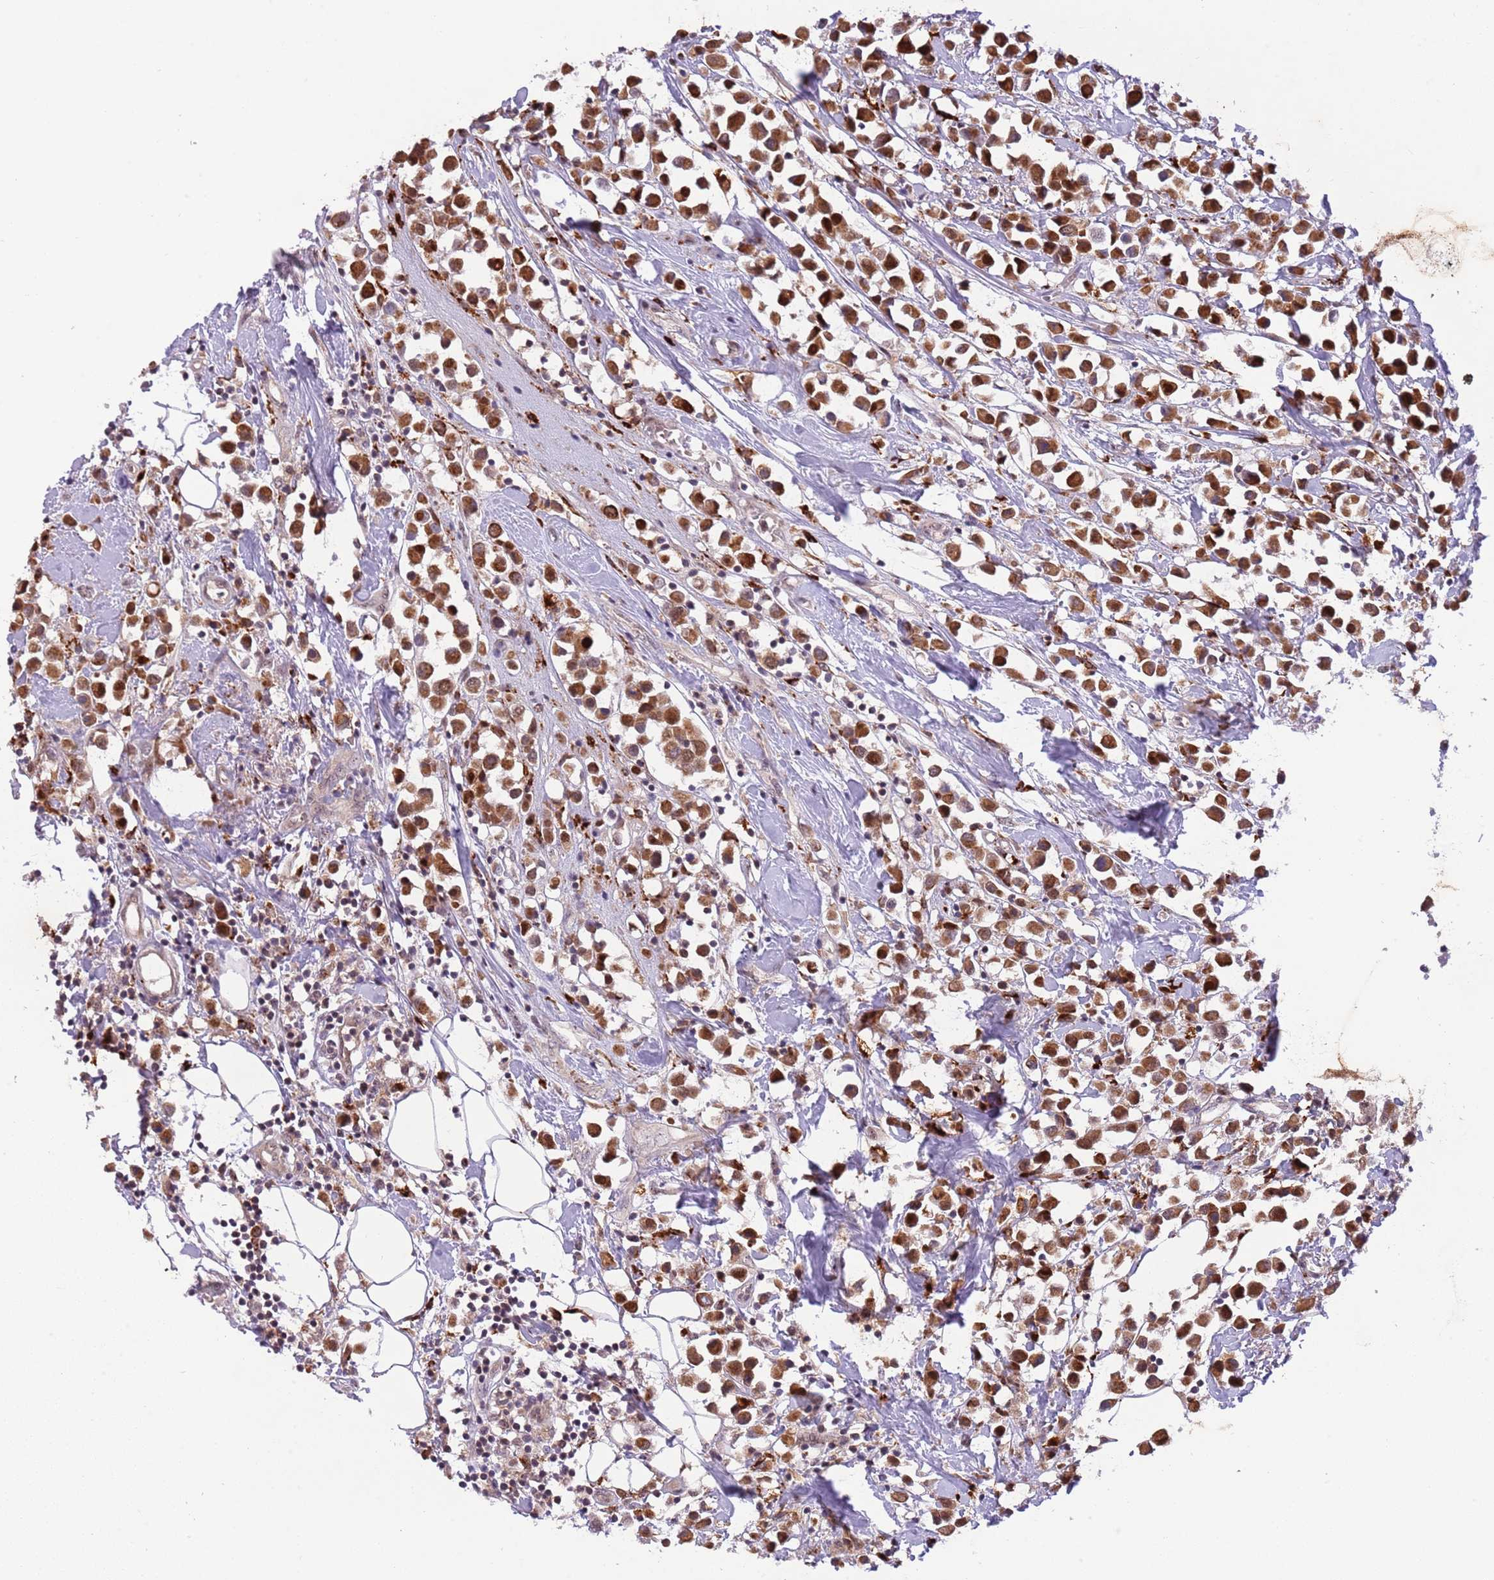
{"staining": {"intensity": "strong", "quantity": ">75%", "location": "cytoplasmic/membranous,nuclear"}, "tissue": "breast cancer", "cell_type": "Tumor cells", "image_type": "cancer", "snomed": [{"axis": "morphology", "description": "Duct carcinoma"}, {"axis": "topography", "description": "Breast"}], "caption": "Breast cancer stained with a brown dye demonstrates strong cytoplasmic/membranous and nuclear positive positivity in approximately >75% of tumor cells.", "gene": "TRIM27", "patient": {"sex": "female", "age": 61}}